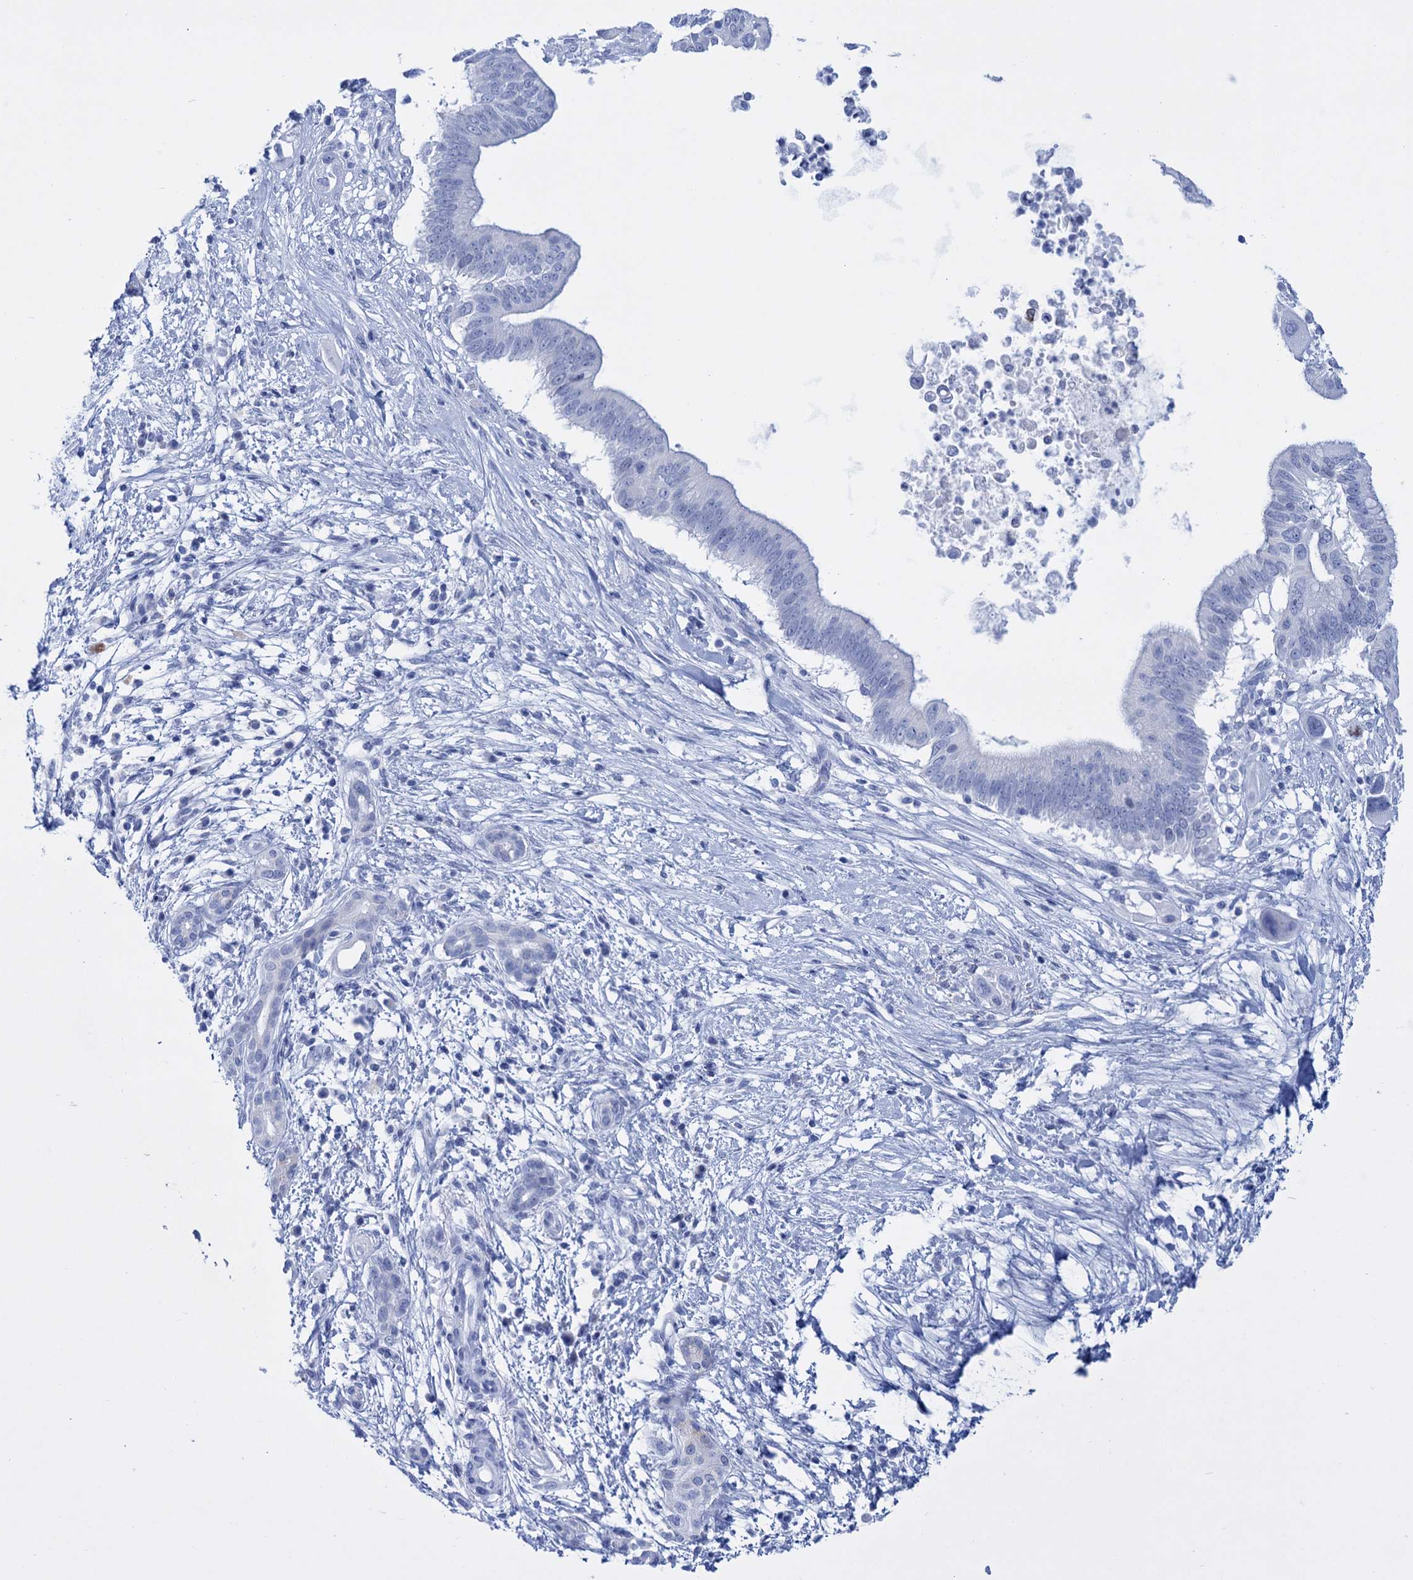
{"staining": {"intensity": "negative", "quantity": "none", "location": "none"}, "tissue": "pancreatic cancer", "cell_type": "Tumor cells", "image_type": "cancer", "snomed": [{"axis": "morphology", "description": "Adenocarcinoma, NOS"}, {"axis": "topography", "description": "Pancreas"}], "caption": "The photomicrograph shows no significant staining in tumor cells of adenocarcinoma (pancreatic).", "gene": "FBXW12", "patient": {"sex": "male", "age": 68}}